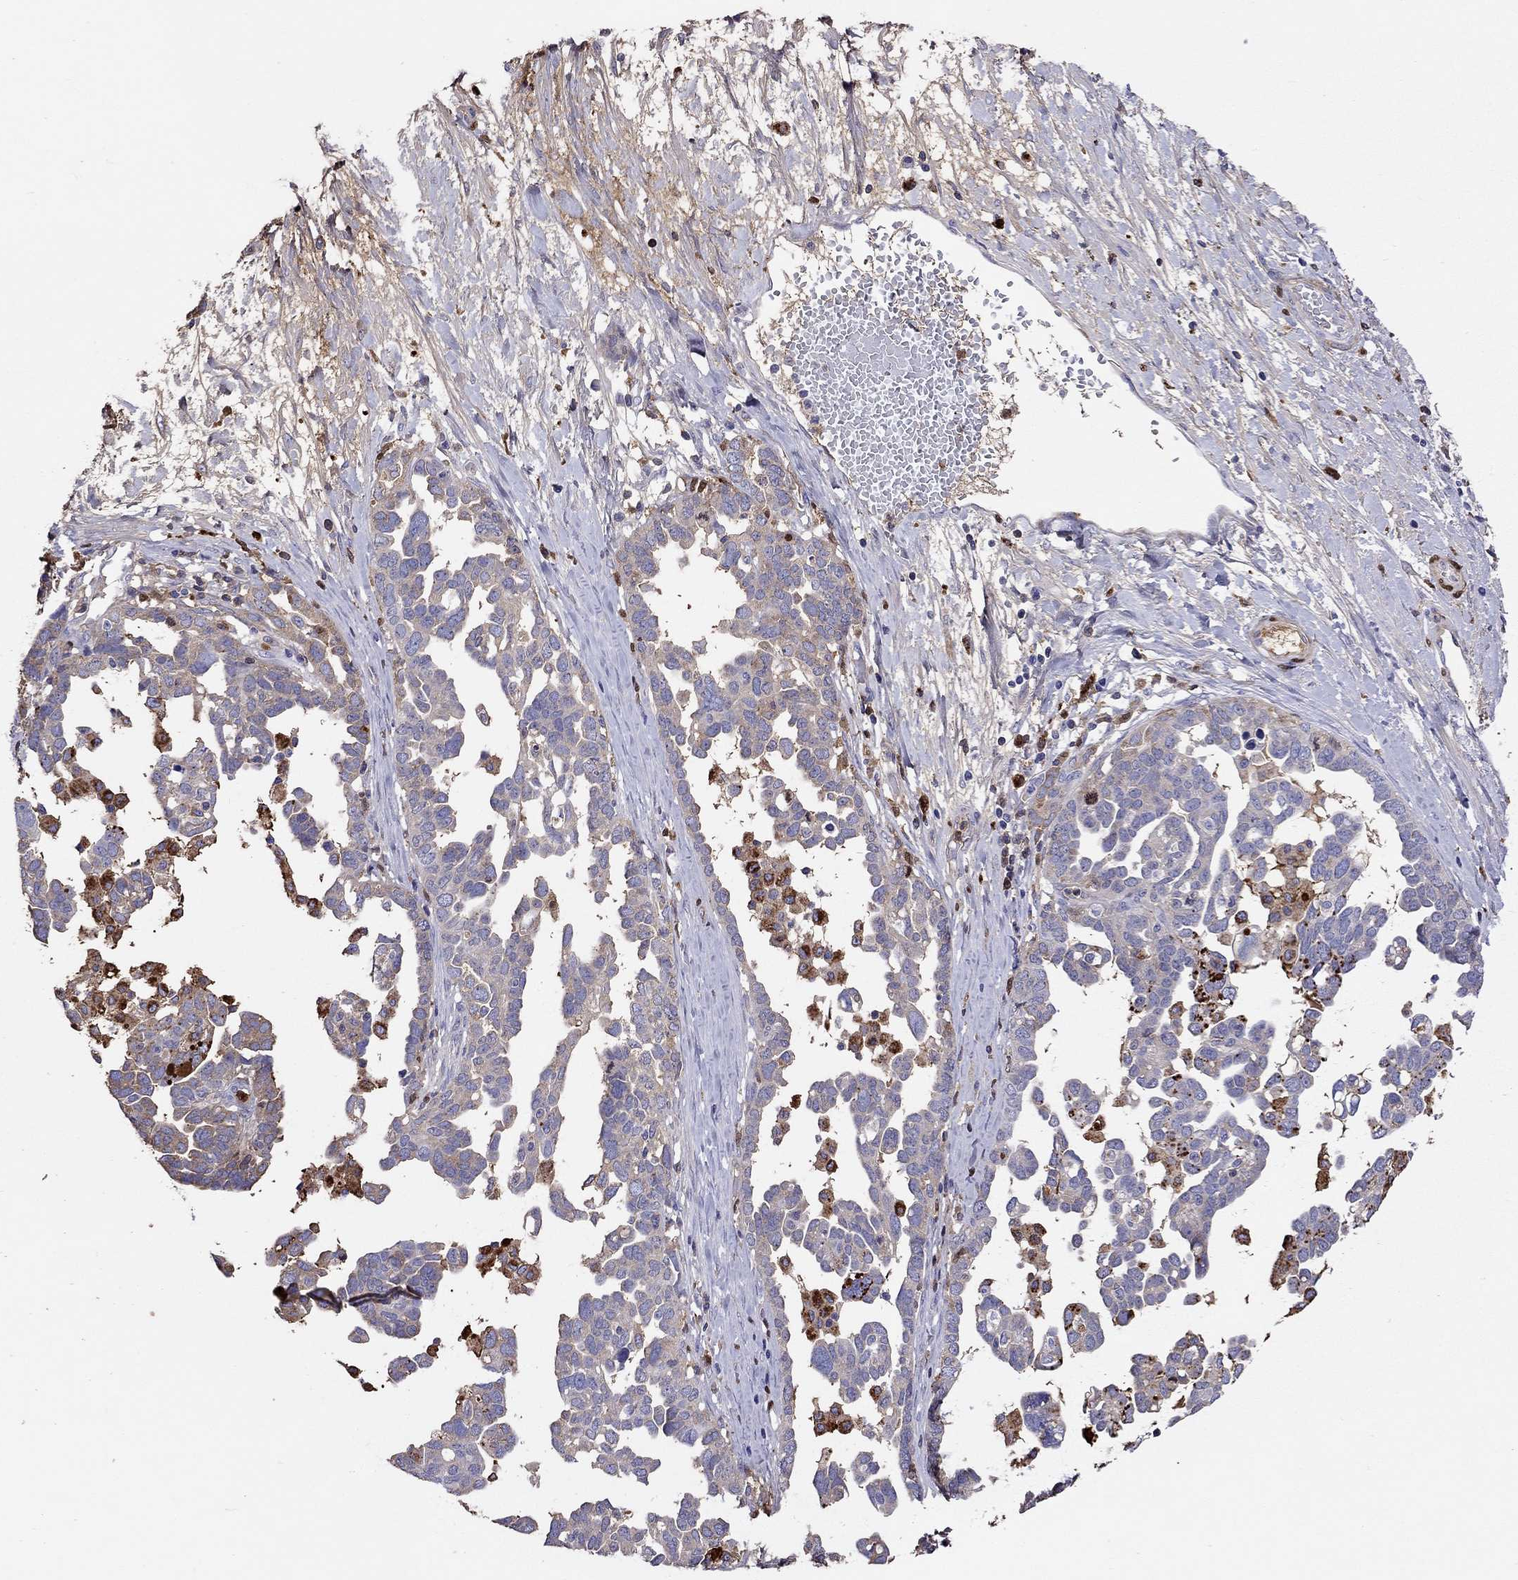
{"staining": {"intensity": "weak", "quantity": "25%-75%", "location": "cytoplasmic/membranous"}, "tissue": "ovarian cancer", "cell_type": "Tumor cells", "image_type": "cancer", "snomed": [{"axis": "morphology", "description": "Cystadenocarcinoma, serous, NOS"}, {"axis": "topography", "description": "Ovary"}], "caption": "A low amount of weak cytoplasmic/membranous expression is identified in about 25%-75% of tumor cells in serous cystadenocarcinoma (ovarian) tissue. The staining is performed using DAB brown chromogen to label protein expression. The nuclei are counter-stained blue using hematoxylin.", "gene": "SERPINA3", "patient": {"sex": "female", "age": 54}}